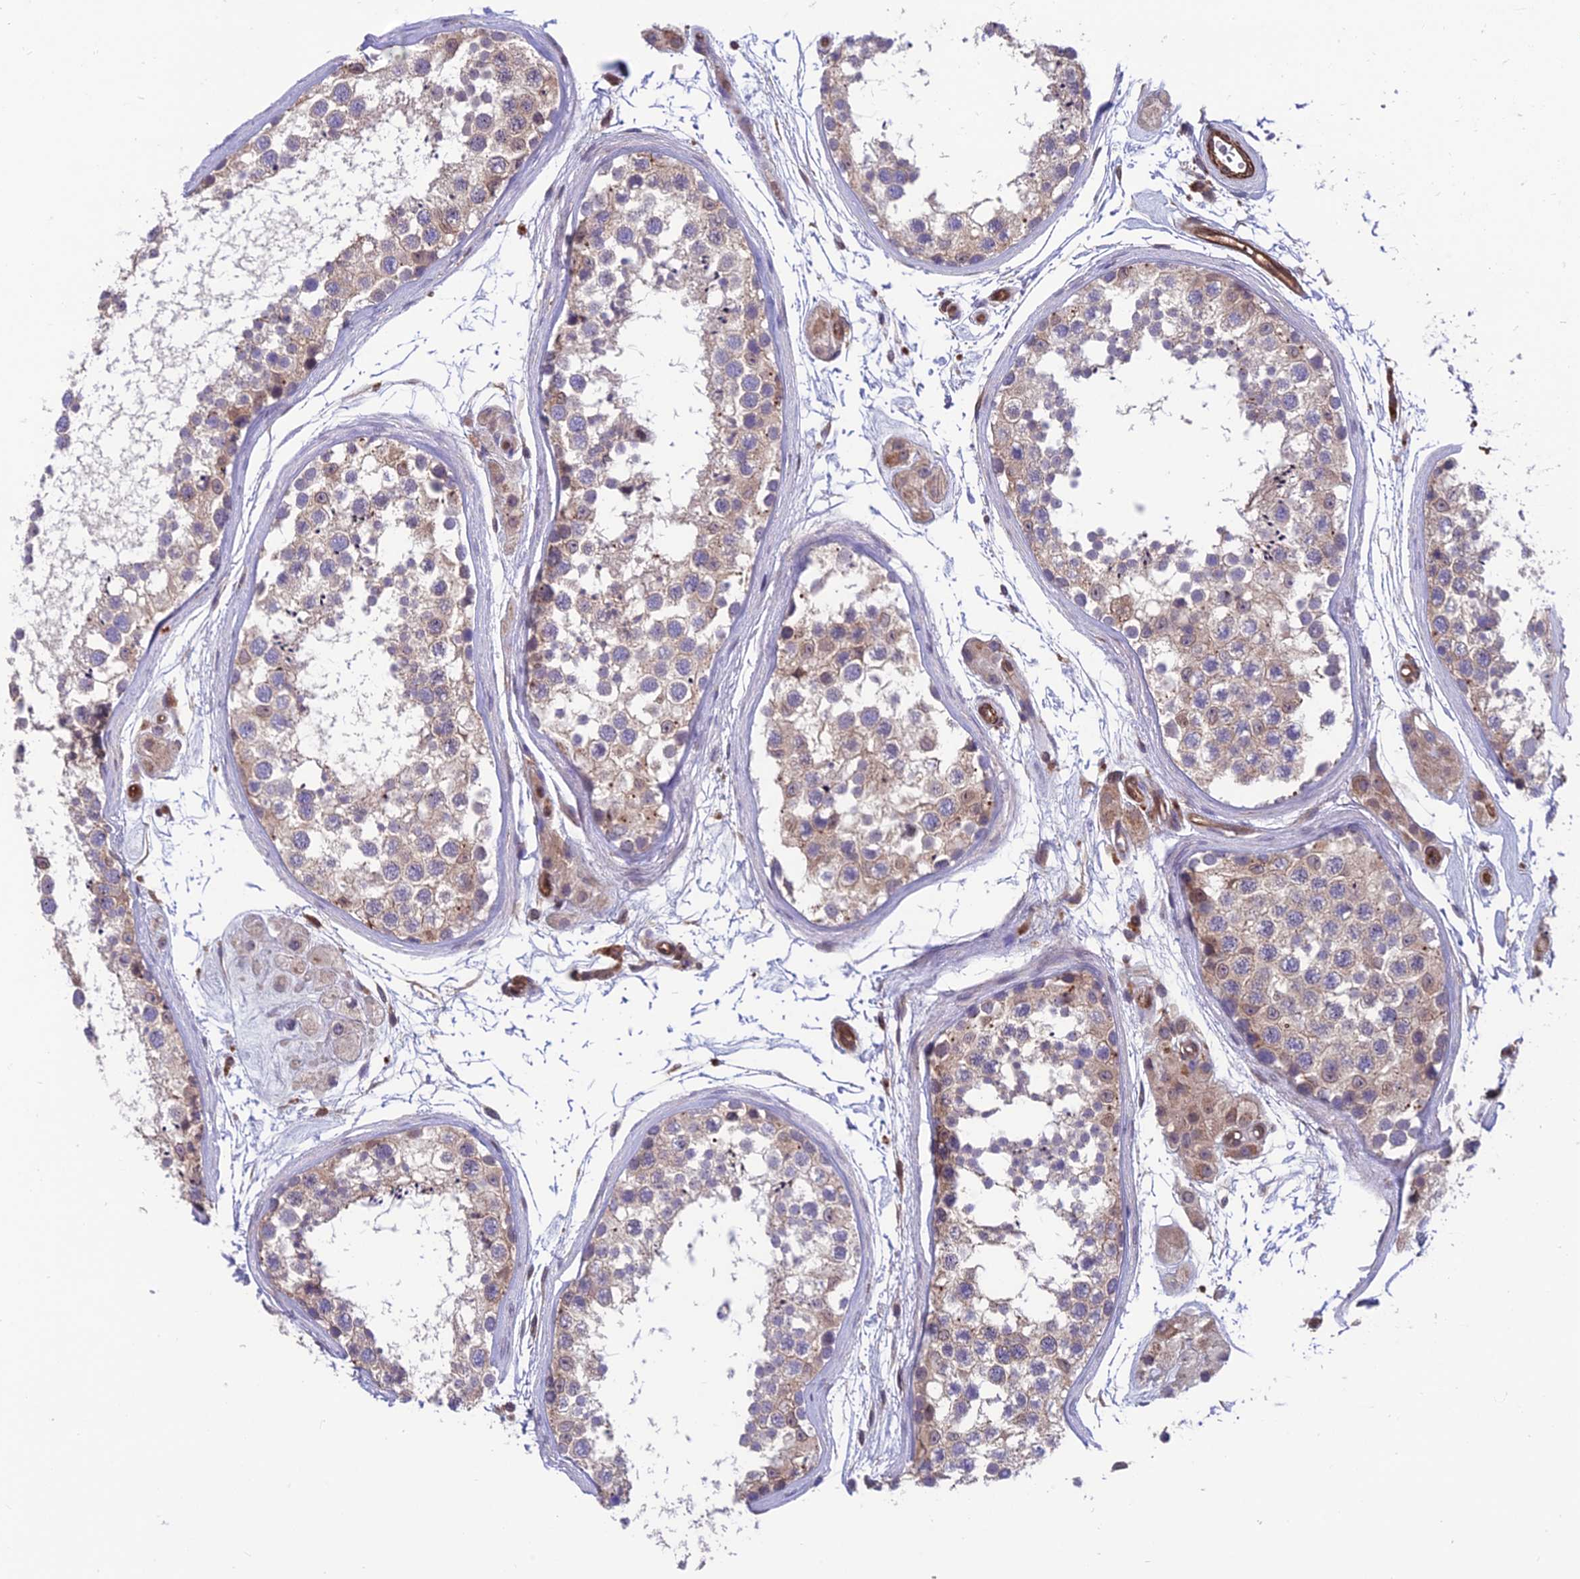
{"staining": {"intensity": "weak", "quantity": "25%-75%", "location": "cytoplasmic/membranous"}, "tissue": "testis", "cell_type": "Cells in seminiferous ducts", "image_type": "normal", "snomed": [{"axis": "morphology", "description": "Normal tissue, NOS"}, {"axis": "topography", "description": "Testis"}], "caption": "Normal testis was stained to show a protein in brown. There is low levels of weak cytoplasmic/membranous staining in approximately 25%-75% of cells in seminiferous ducts. The protein of interest is shown in brown color, while the nuclei are stained blue.", "gene": "RTN4RL1", "patient": {"sex": "male", "age": 56}}